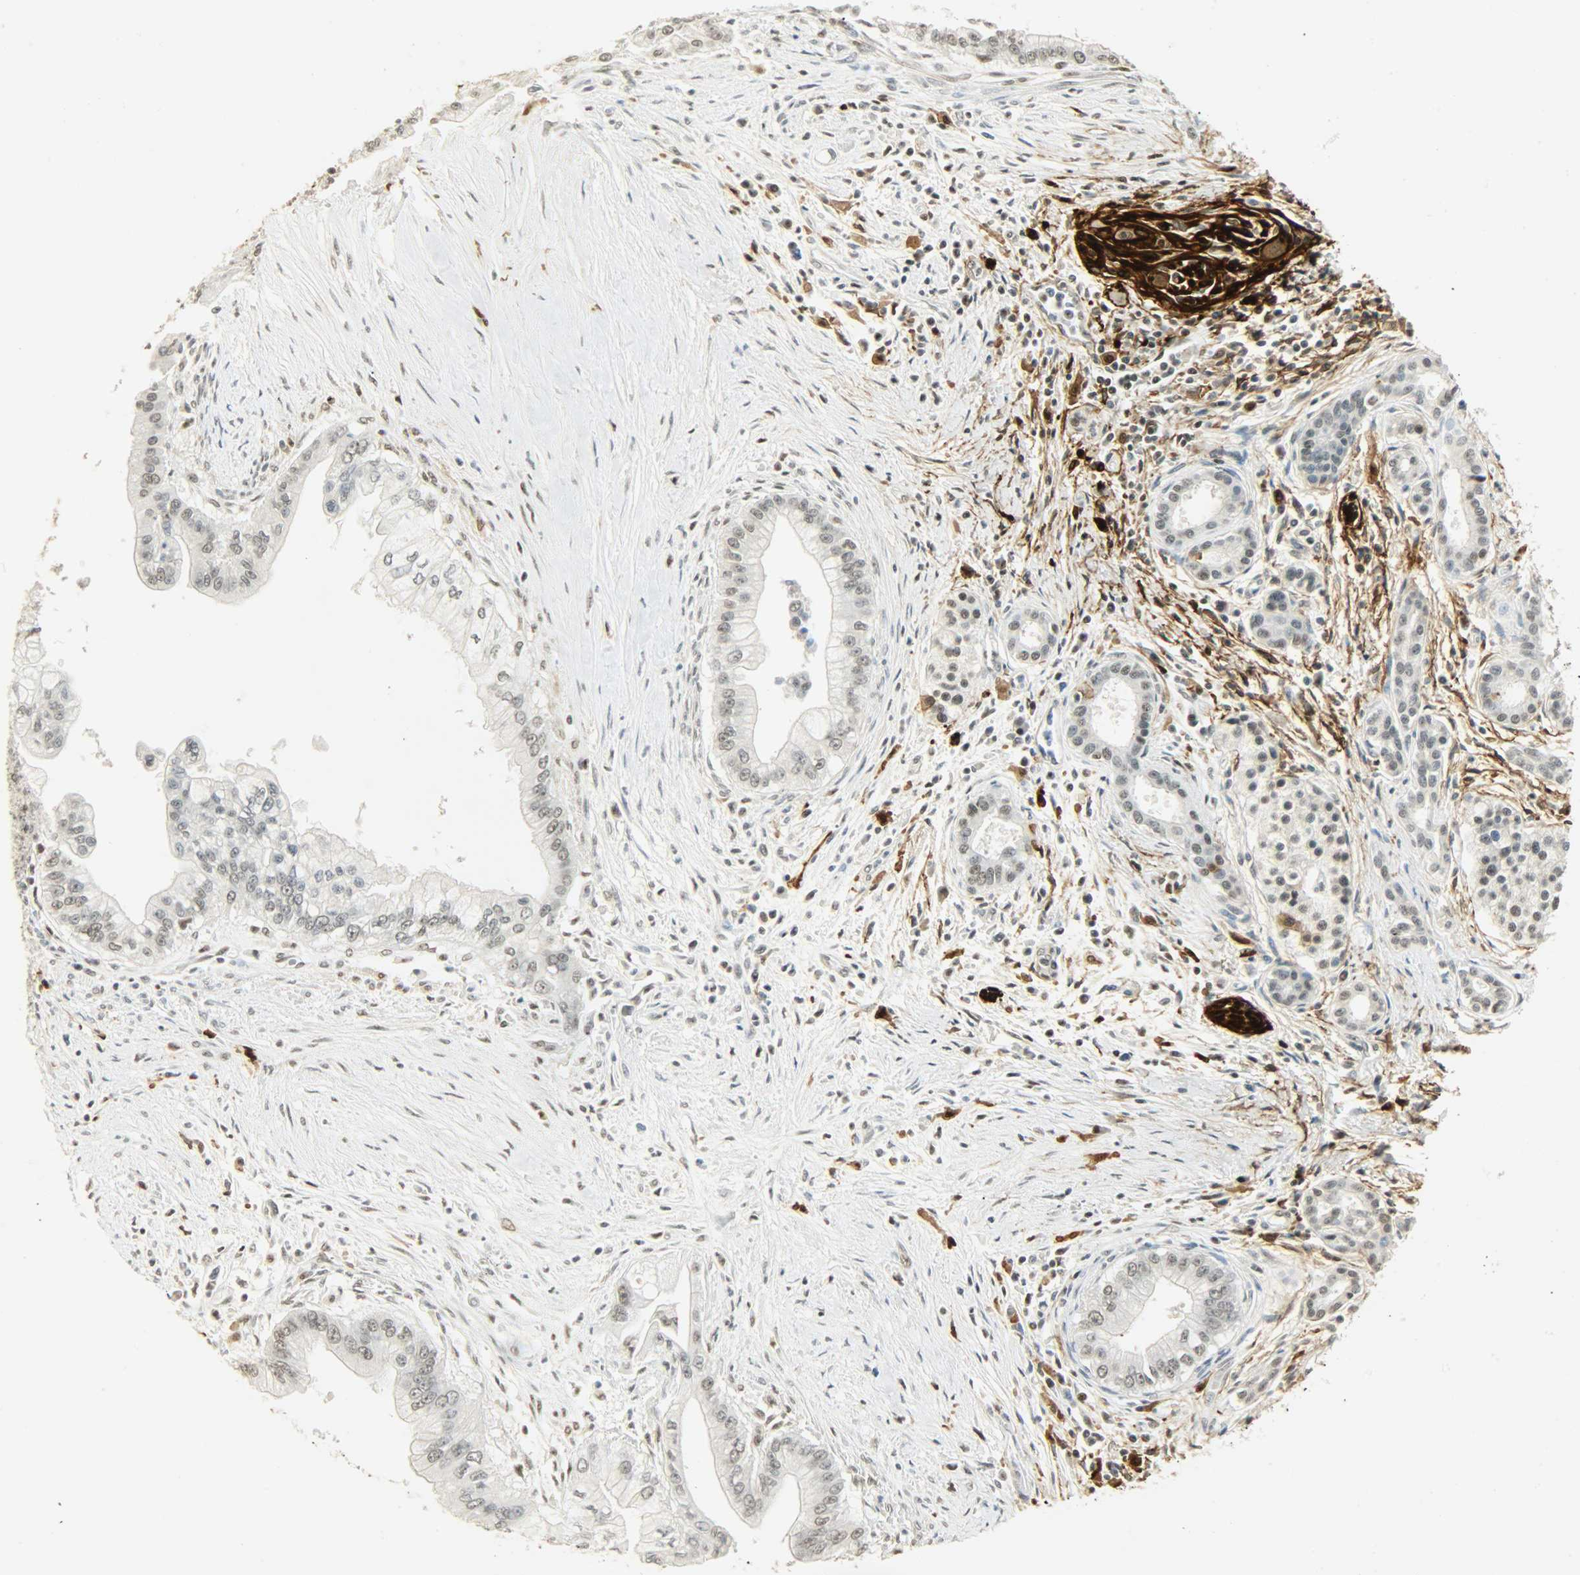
{"staining": {"intensity": "moderate", "quantity": ">75%", "location": "nuclear"}, "tissue": "pancreatic cancer", "cell_type": "Tumor cells", "image_type": "cancer", "snomed": [{"axis": "morphology", "description": "Adenocarcinoma, NOS"}, {"axis": "topography", "description": "Pancreas"}], "caption": "This histopathology image displays immunohistochemistry staining of human pancreatic cancer (adenocarcinoma), with medium moderate nuclear staining in approximately >75% of tumor cells.", "gene": "NGFR", "patient": {"sex": "male", "age": 59}}